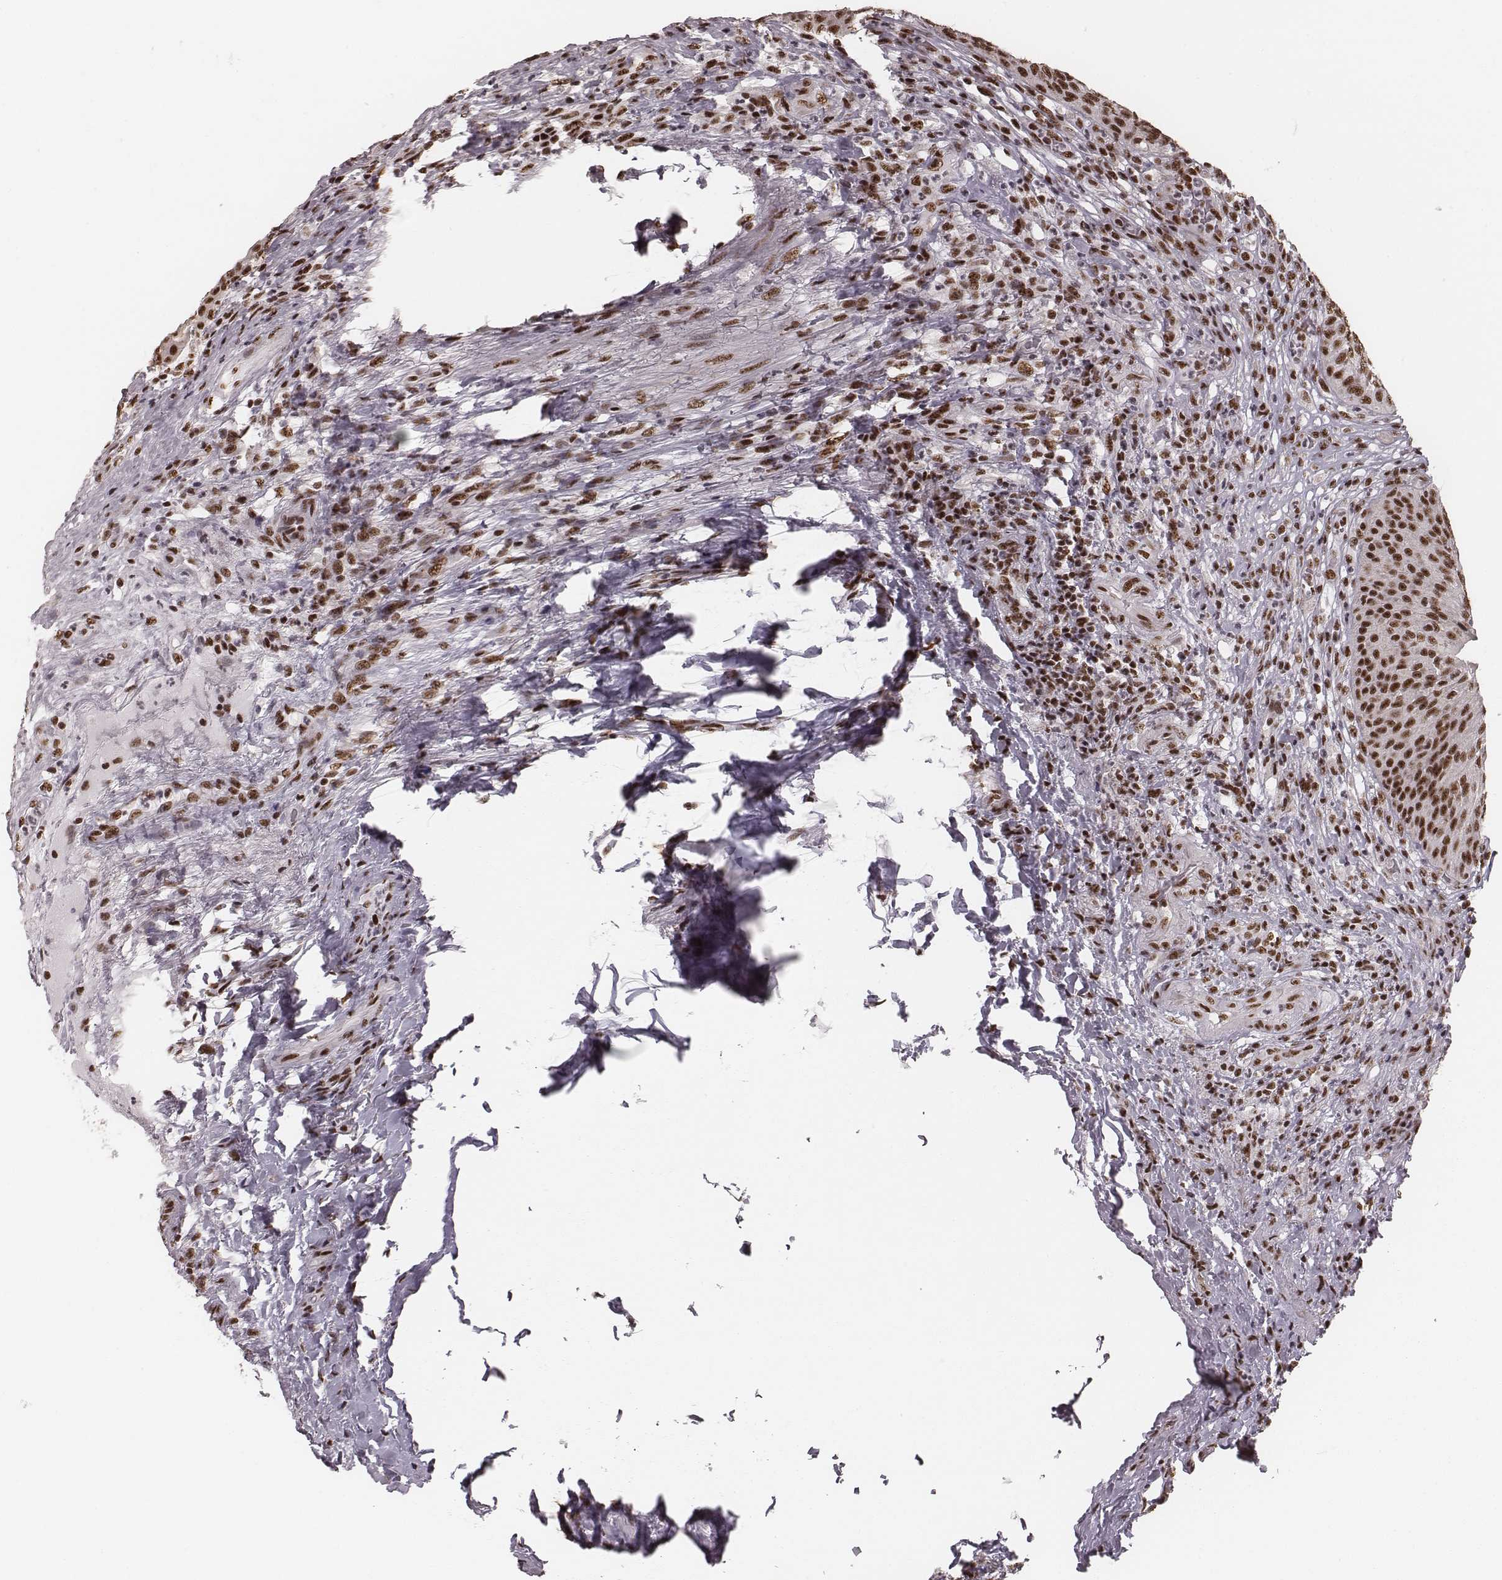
{"staining": {"intensity": "strong", "quantity": ">75%", "location": "nuclear"}, "tissue": "urinary bladder", "cell_type": "Urothelial cells", "image_type": "normal", "snomed": [{"axis": "morphology", "description": "Normal tissue, NOS"}, {"axis": "topography", "description": "Urinary bladder"}, {"axis": "topography", "description": "Peripheral nerve tissue"}], "caption": "Immunohistochemistry (IHC) micrograph of benign human urinary bladder stained for a protein (brown), which displays high levels of strong nuclear expression in about >75% of urothelial cells.", "gene": "LUC7L", "patient": {"sex": "male", "age": 66}}